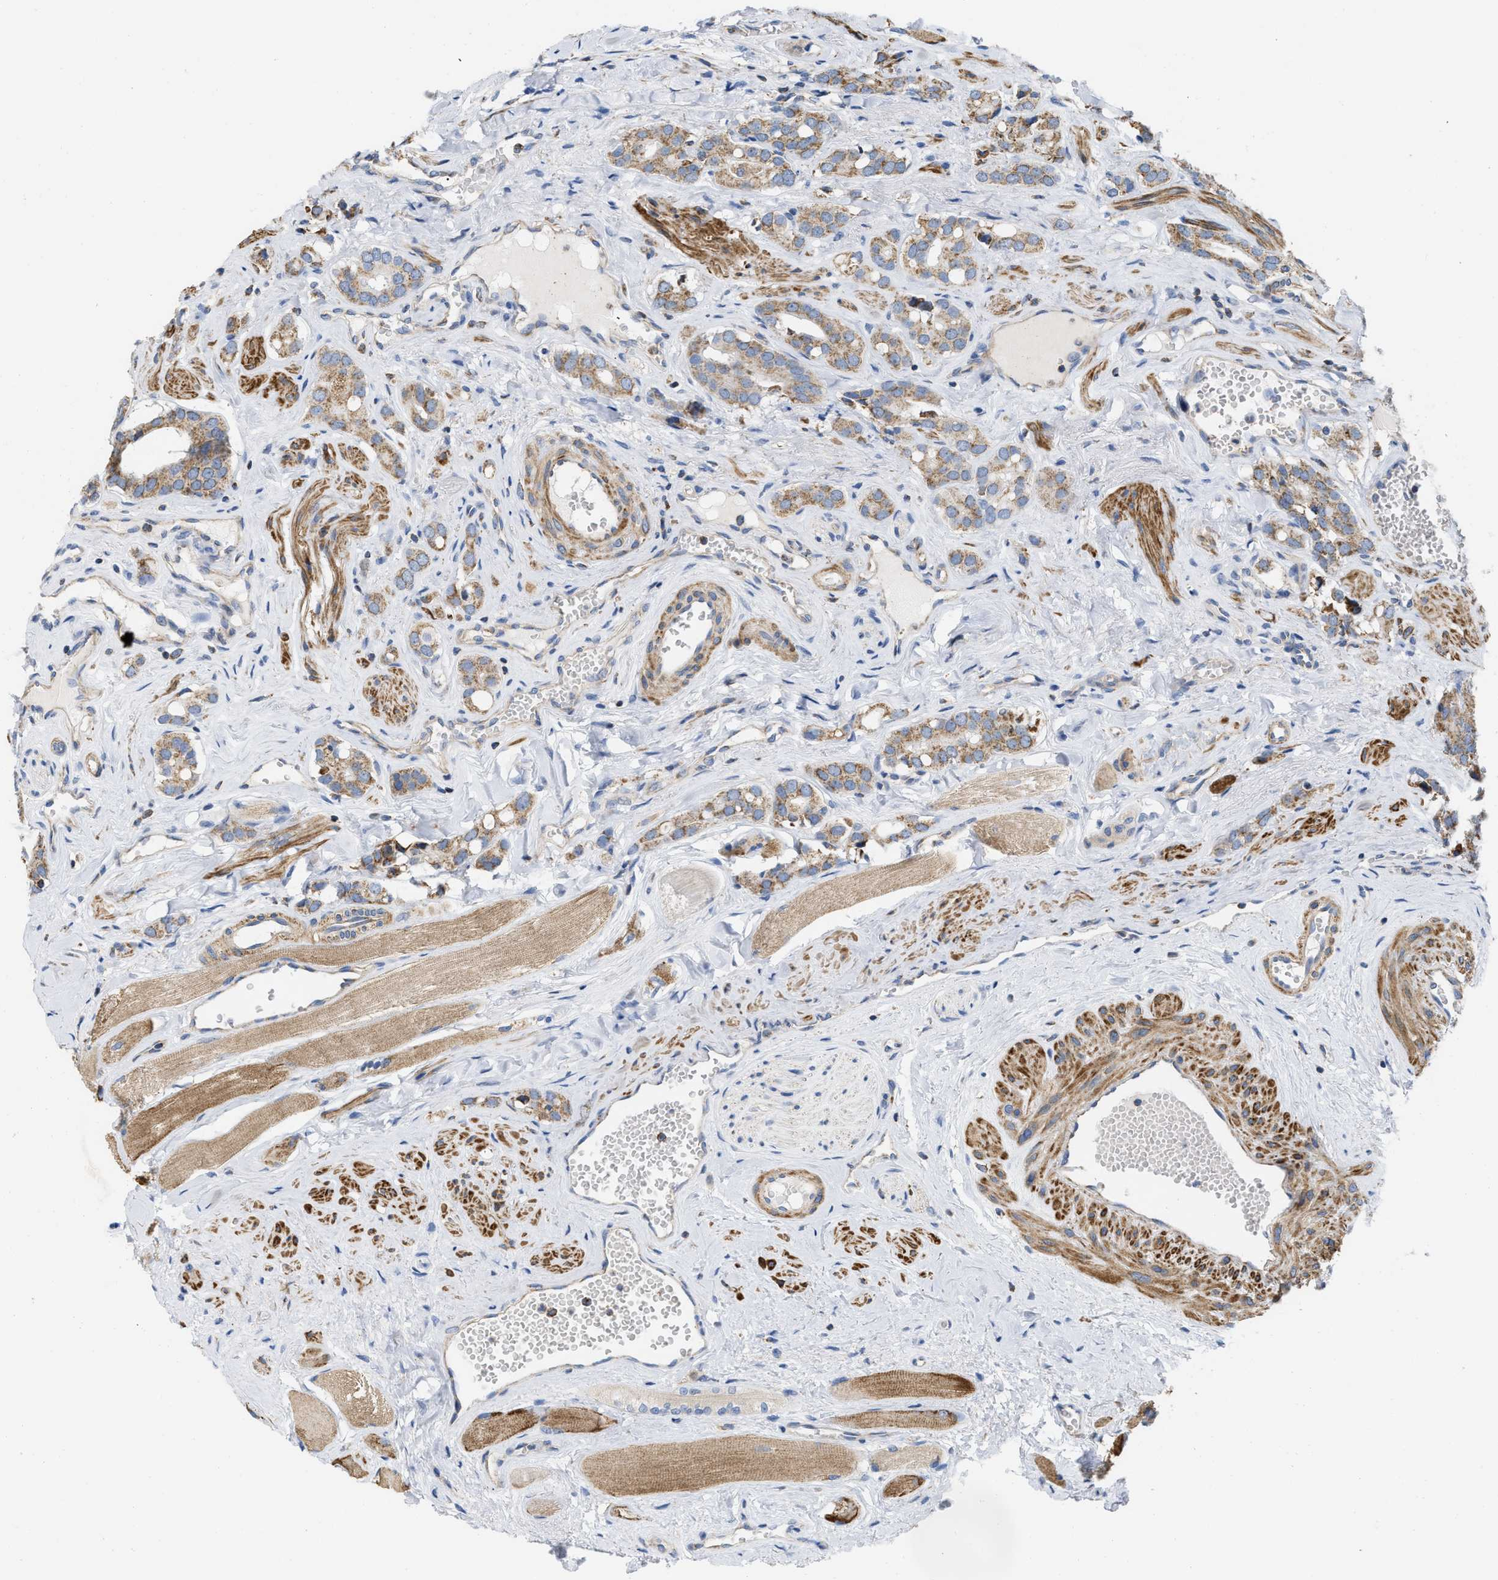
{"staining": {"intensity": "moderate", "quantity": ">75%", "location": "cytoplasmic/membranous"}, "tissue": "prostate cancer", "cell_type": "Tumor cells", "image_type": "cancer", "snomed": [{"axis": "morphology", "description": "Adenocarcinoma, High grade"}, {"axis": "topography", "description": "Prostate"}], "caption": "A histopathology image of prostate adenocarcinoma (high-grade) stained for a protein demonstrates moderate cytoplasmic/membranous brown staining in tumor cells.", "gene": "GRB10", "patient": {"sex": "male", "age": 52}}